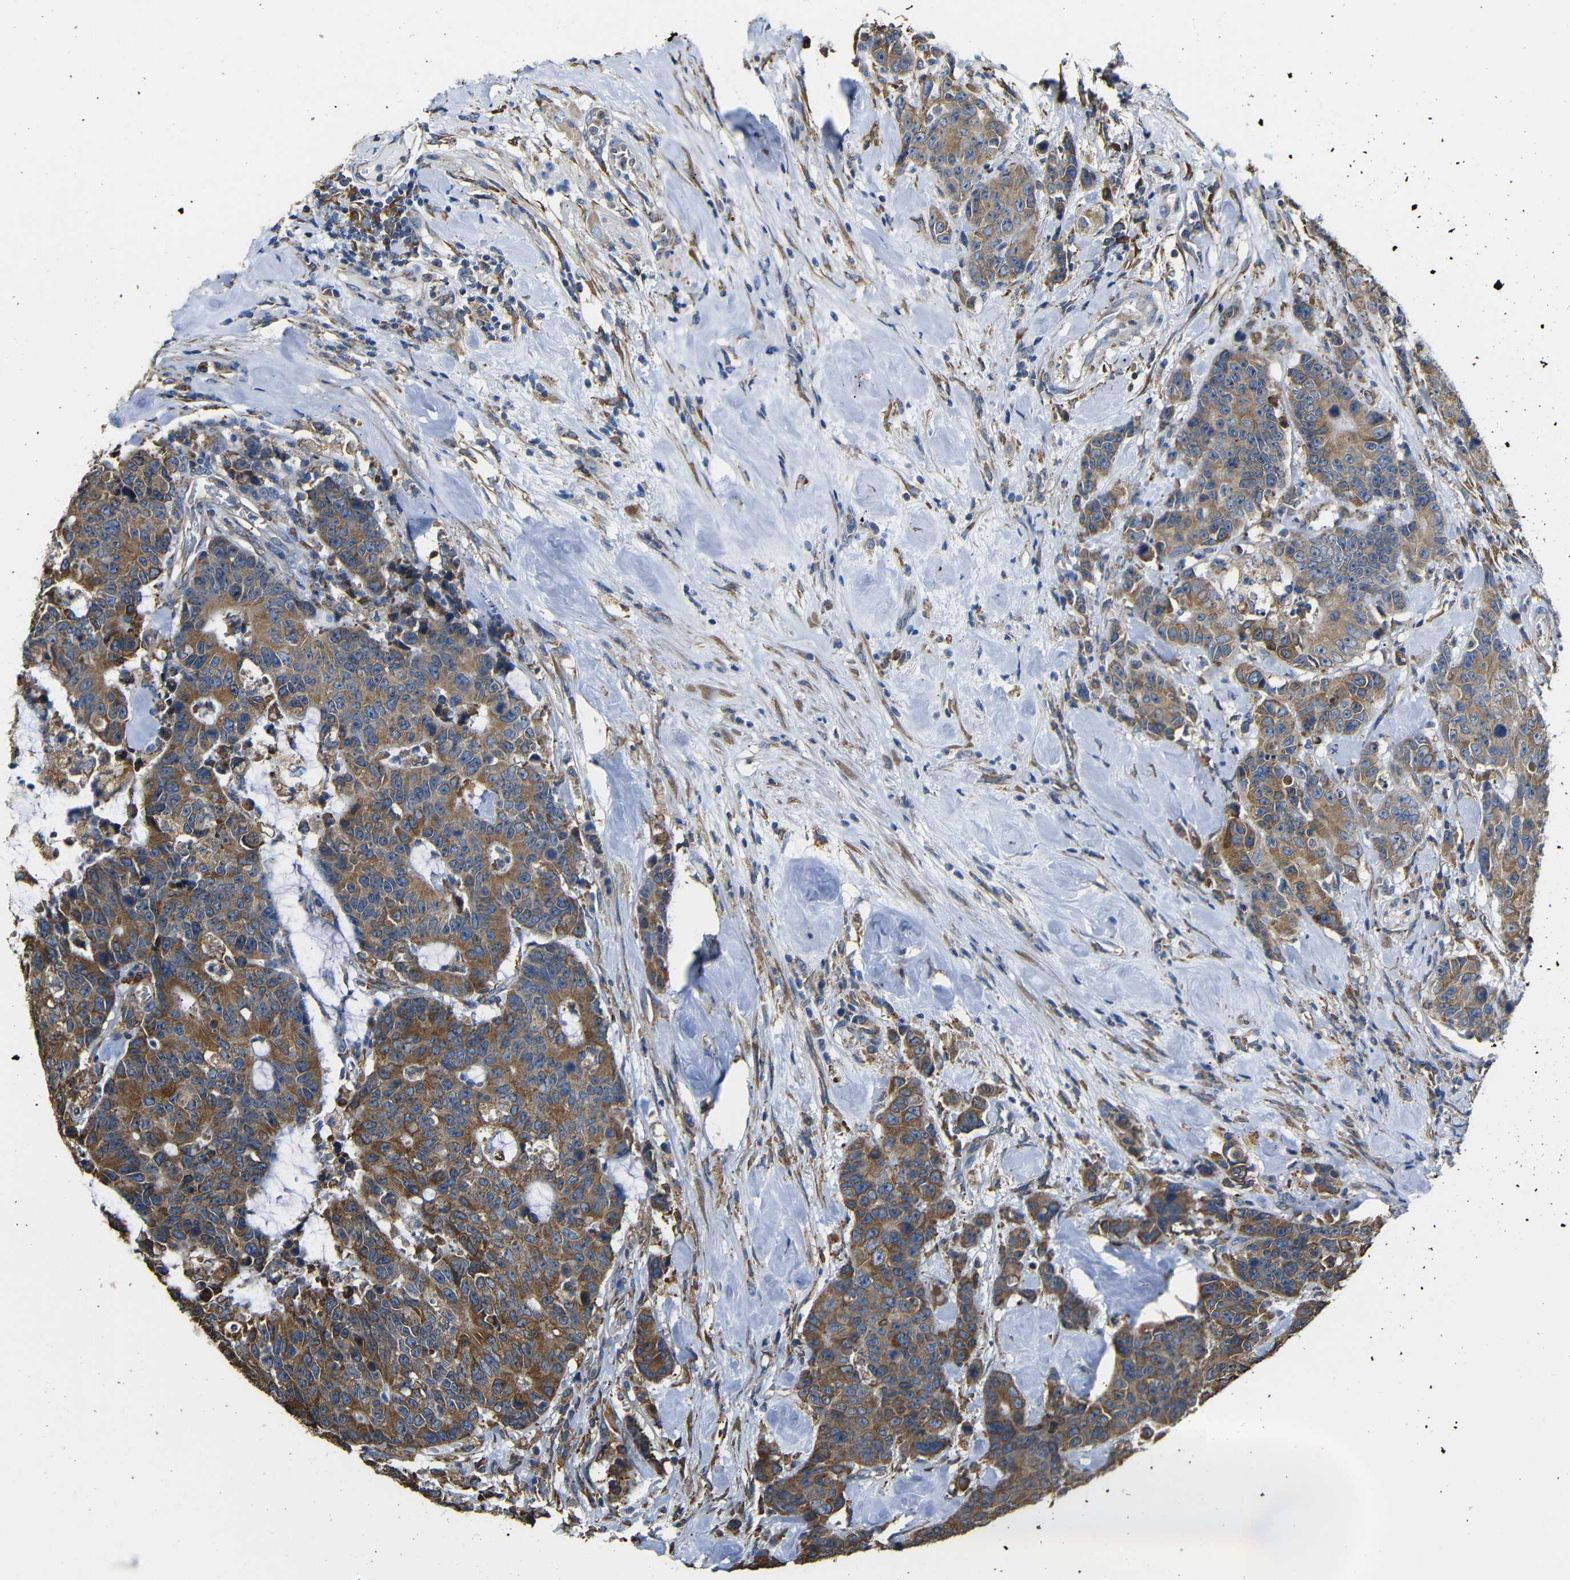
{"staining": {"intensity": "moderate", "quantity": ">75%", "location": "cytoplasmic/membranous"}, "tissue": "colorectal cancer", "cell_type": "Tumor cells", "image_type": "cancer", "snomed": [{"axis": "morphology", "description": "Adenocarcinoma, NOS"}, {"axis": "topography", "description": "Colon"}], "caption": "Moderate cytoplasmic/membranous expression is appreciated in approximately >75% of tumor cells in colorectal cancer.", "gene": "PPIB", "patient": {"sex": "female", "age": 86}}